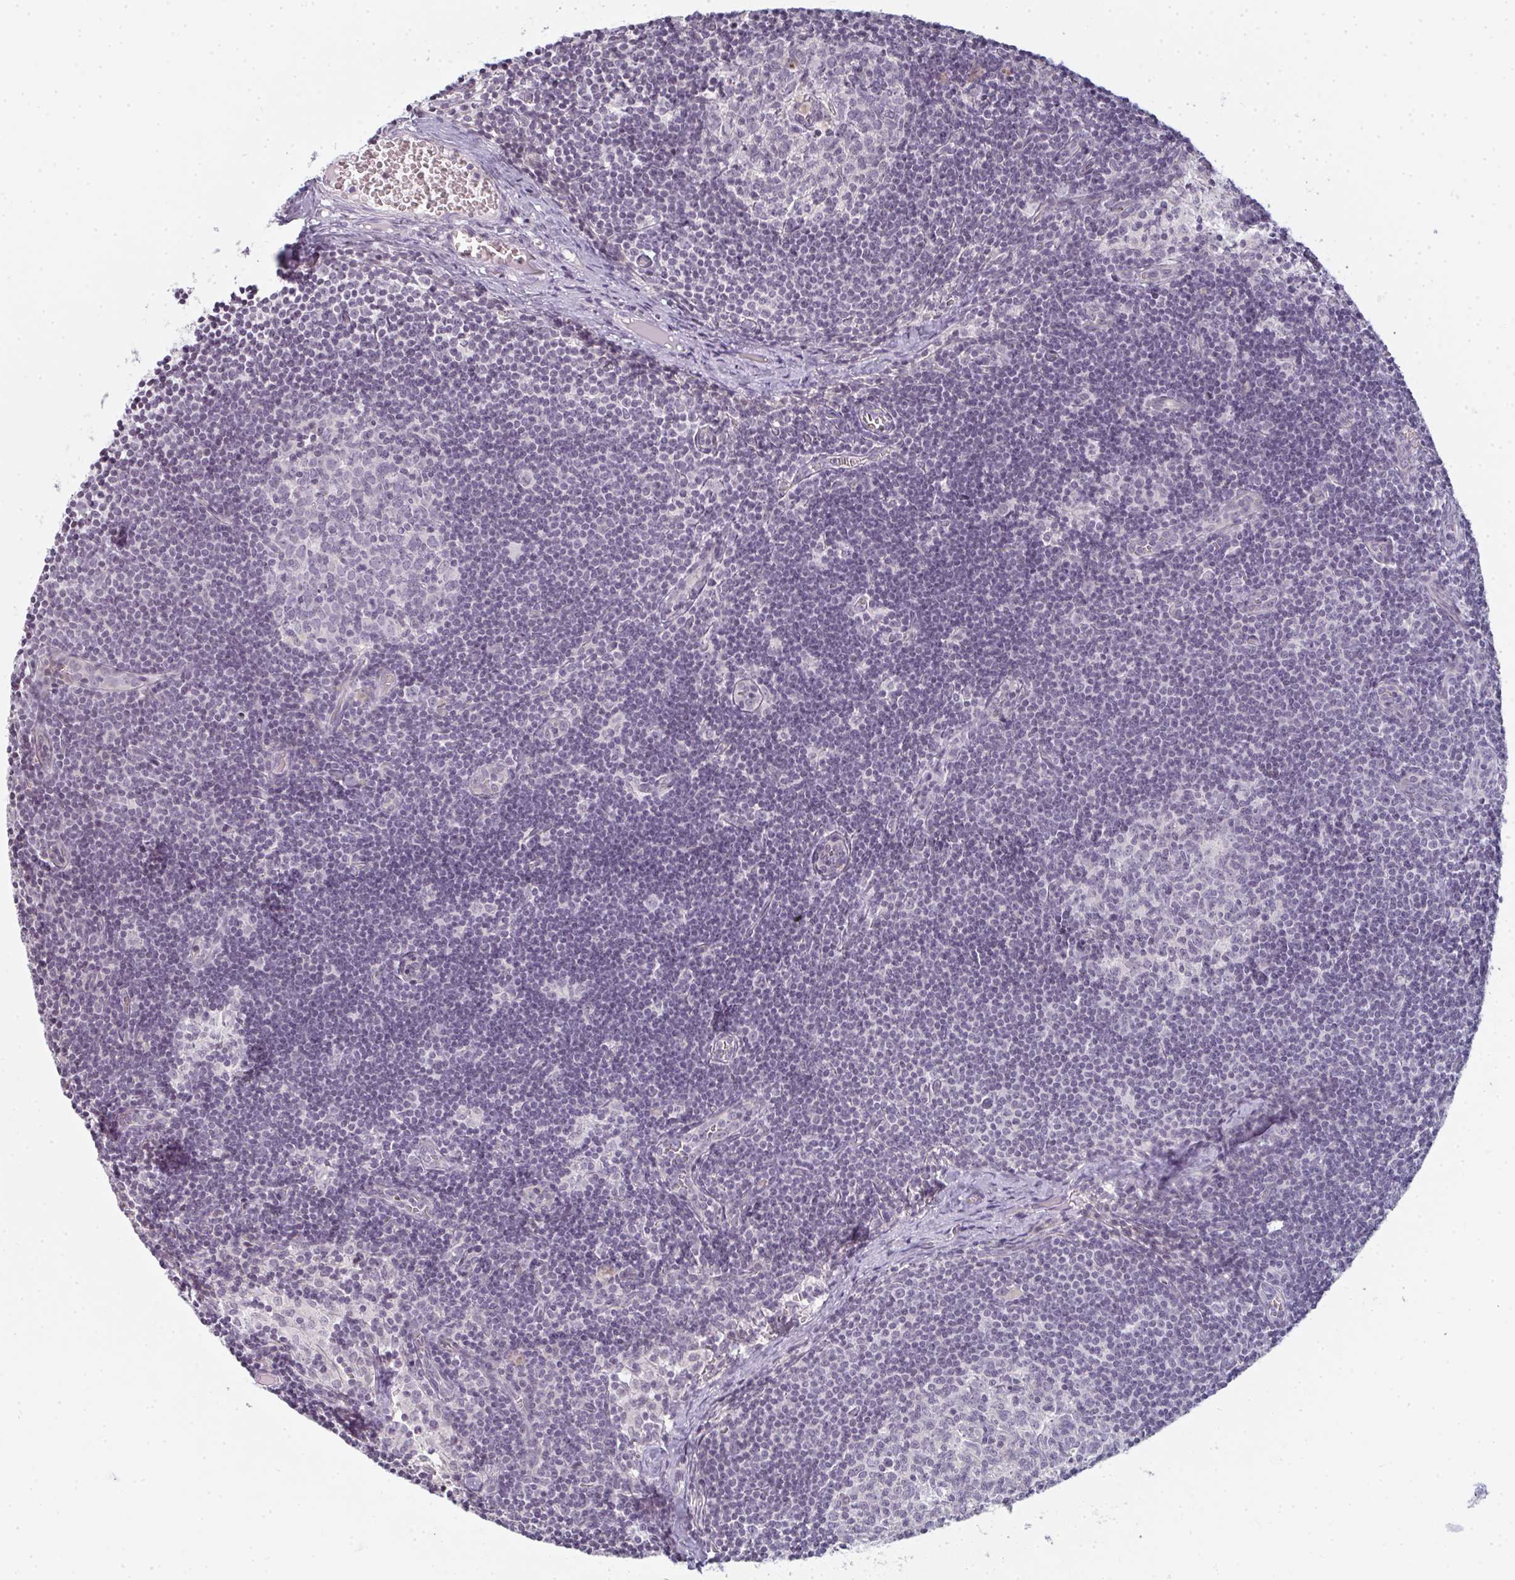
{"staining": {"intensity": "negative", "quantity": "none", "location": "none"}, "tissue": "lymph node", "cell_type": "Germinal center cells", "image_type": "normal", "snomed": [{"axis": "morphology", "description": "Normal tissue, NOS"}, {"axis": "topography", "description": "Lymph node"}], "caption": "A high-resolution histopathology image shows IHC staining of unremarkable lymph node, which demonstrates no significant expression in germinal center cells.", "gene": "RBBP6", "patient": {"sex": "female", "age": 31}}